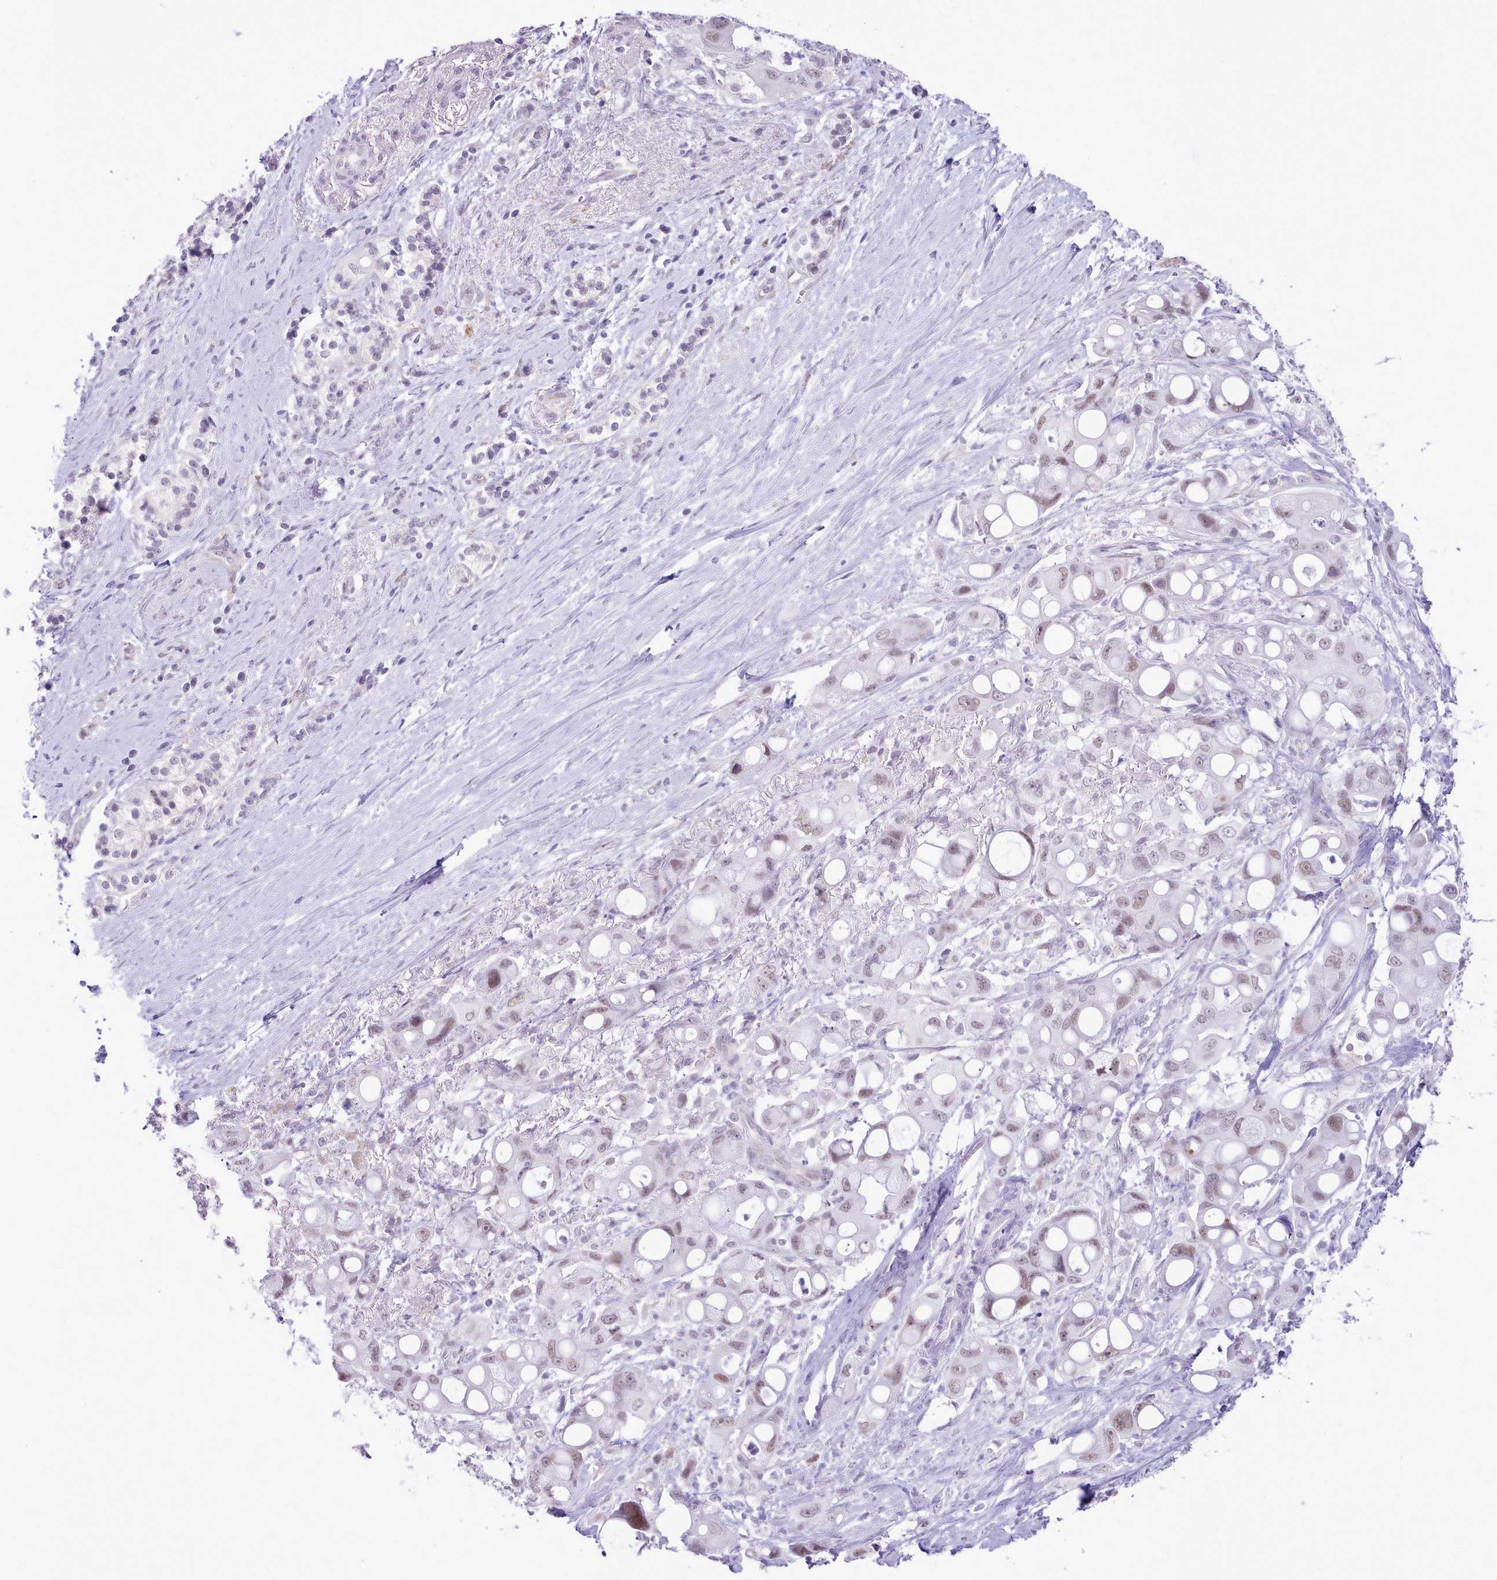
{"staining": {"intensity": "moderate", "quantity": "25%-75%", "location": "nuclear"}, "tissue": "pancreatic cancer", "cell_type": "Tumor cells", "image_type": "cancer", "snomed": [{"axis": "morphology", "description": "Adenocarcinoma, NOS"}, {"axis": "topography", "description": "Pancreas"}], "caption": "Immunohistochemical staining of human pancreatic adenocarcinoma shows medium levels of moderate nuclear protein expression in approximately 25%-75% of tumor cells.", "gene": "LRRC37A", "patient": {"sex": "male", "age": 68}}